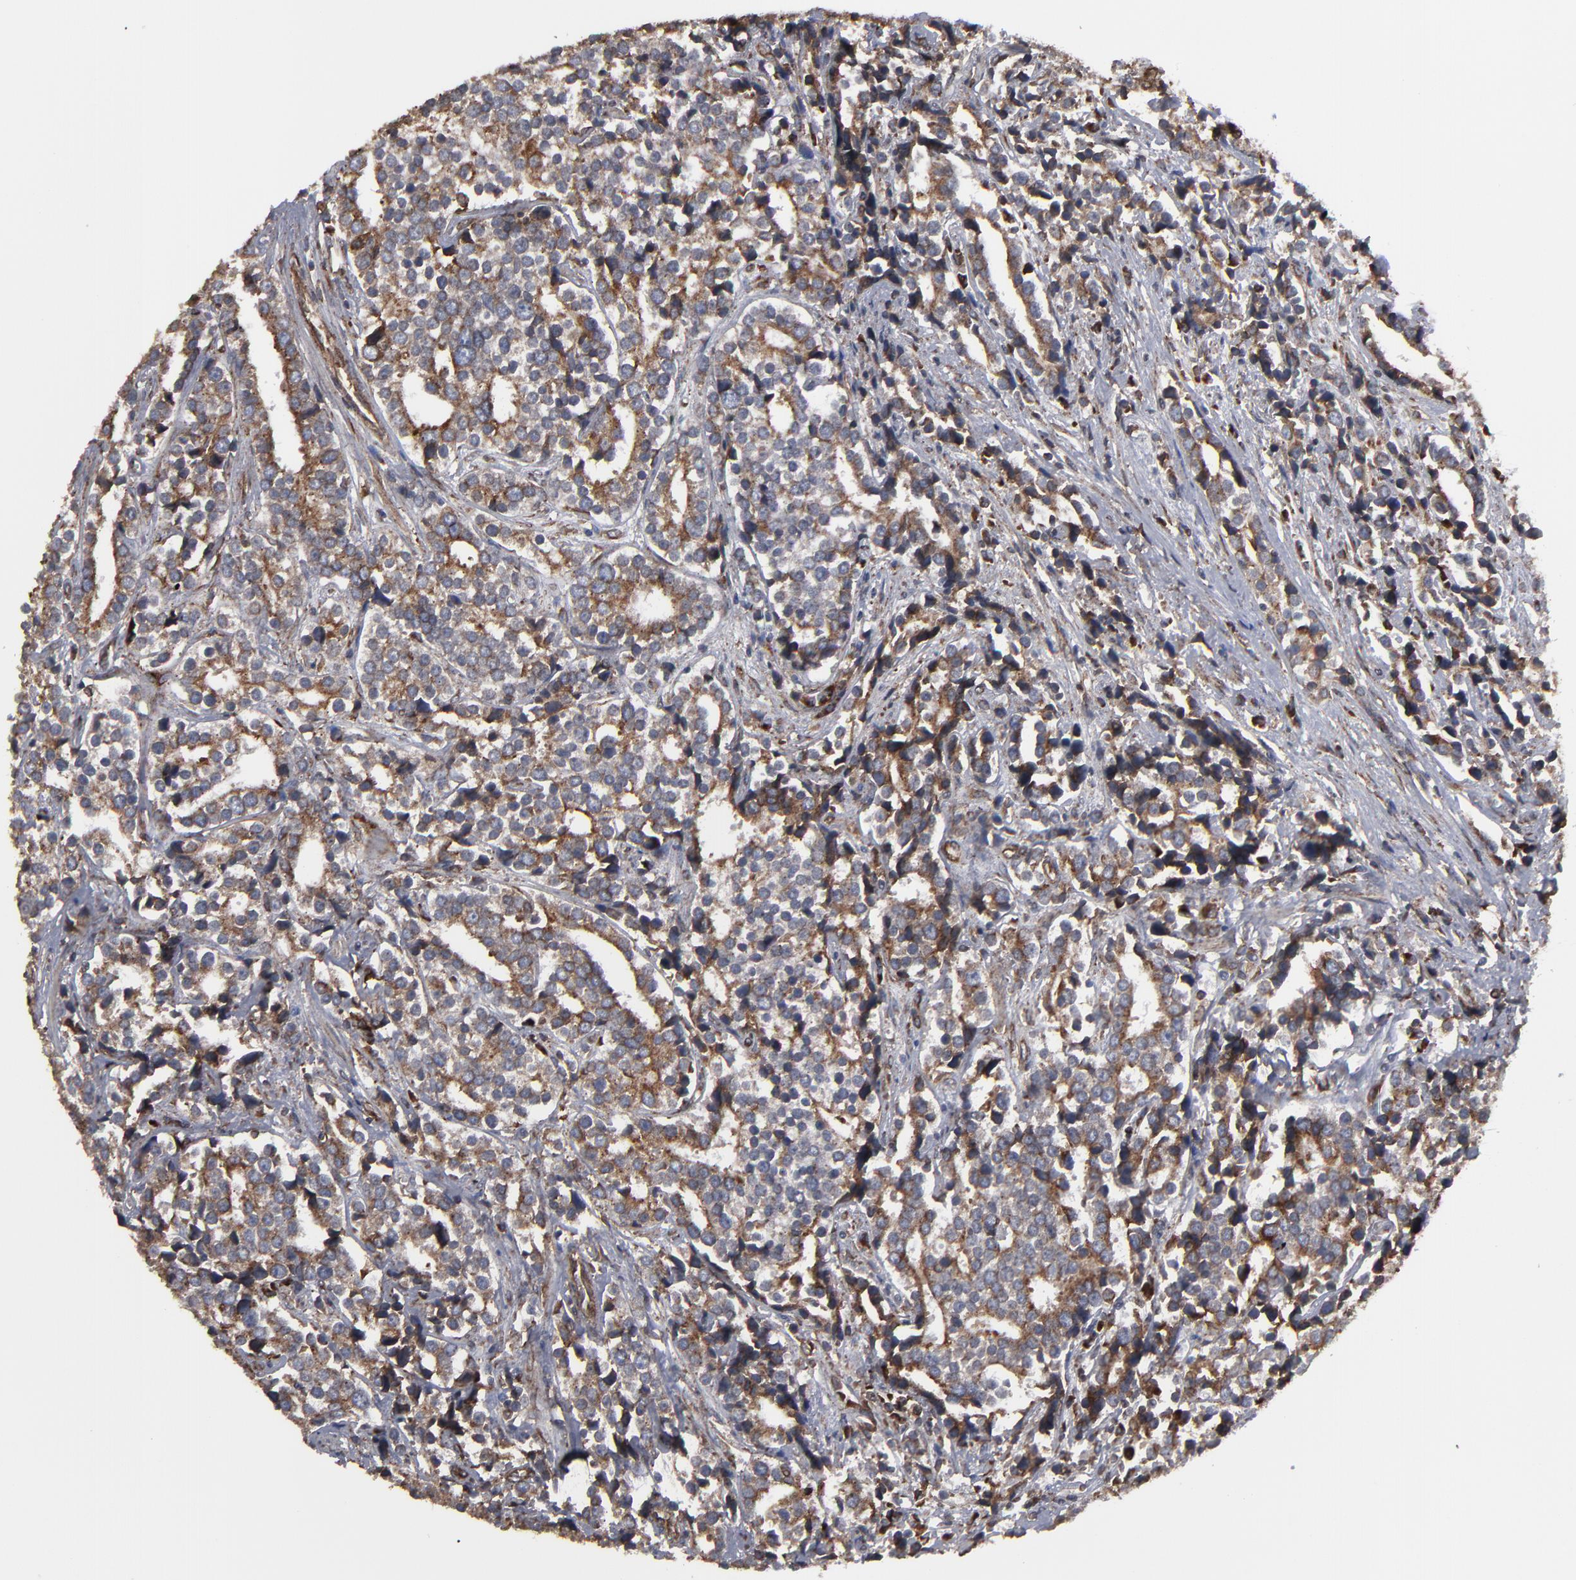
{"staining": {"intensity": "moderate", "quantity": ">75%", "location": "cytoplasmic/membranous"}, "tissue": "prostate cancer", "cell_type": "Tumor cells", "image_type": "cancer", "snomed": [{"axis": "morphology", "description": "Adenocarcinoma, High grade"}, {"axis": "topography", "description": "Prostate"}], "caption": "Protein staining of prostate cancer tissue reveals moderate cytoplasmic/membranous expression in approximately >75% of tumor cells.", "gene": "CNIH1", "patient": {"sex": "male", "age": 71}}